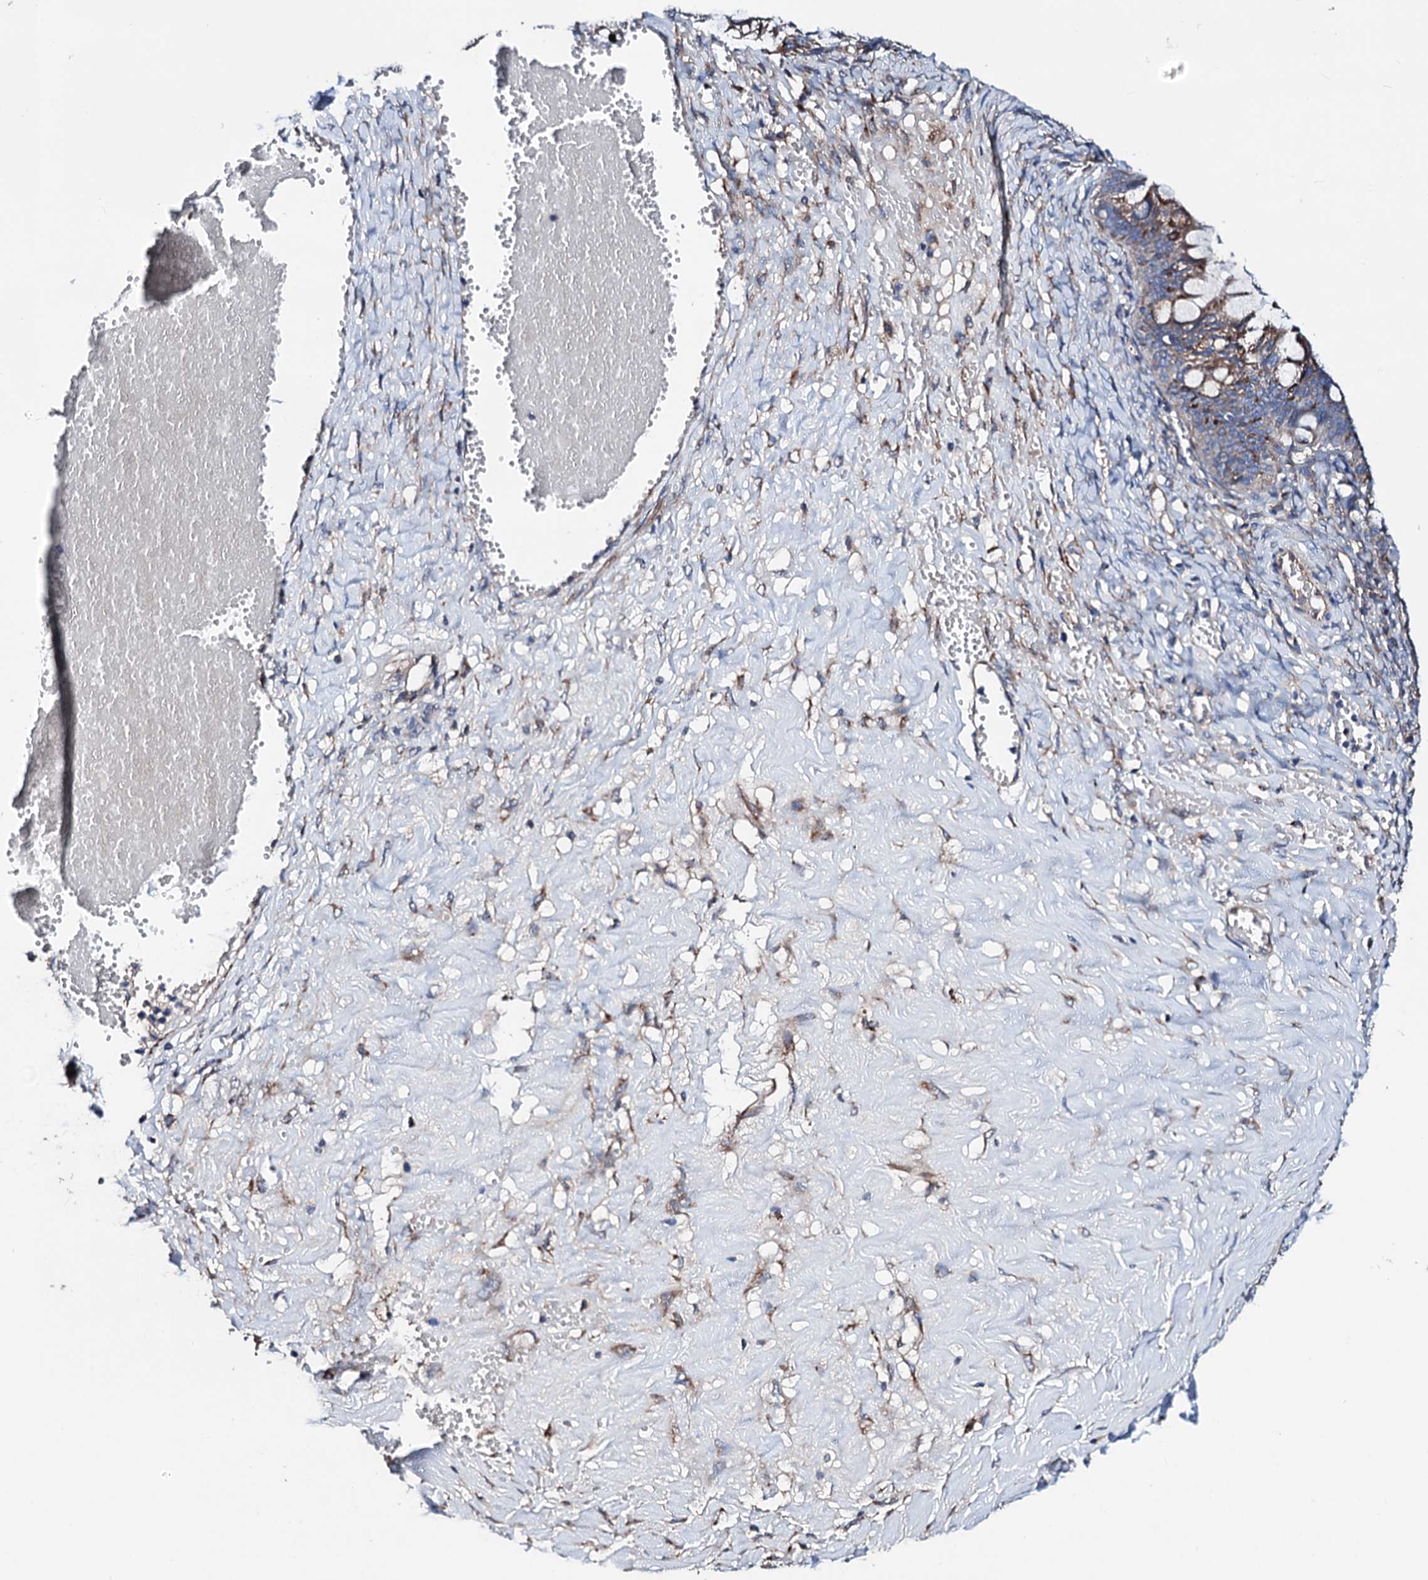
{"staining": {"intensity": "moderate", "quantity": ">75%", "location": "cytoplasmic/membranous"}, "tissue": "ovarian cancer", "cell_type": "Tumor cells", "image_type": "cancer", "snomed": [{"axis": "morphology", "description": "Cystadenocarcinoma, mucinous, NOS"}, {"axis": "topography", "description": "Ovary"}], "caption": "Ovarian cancer stained with a brown dye displays moderate cytoplasmic/membranous positive staining in about >75% of tumor cells.", "gene": "AKAP11", "patient": {"sex": "female", "age": 73}}